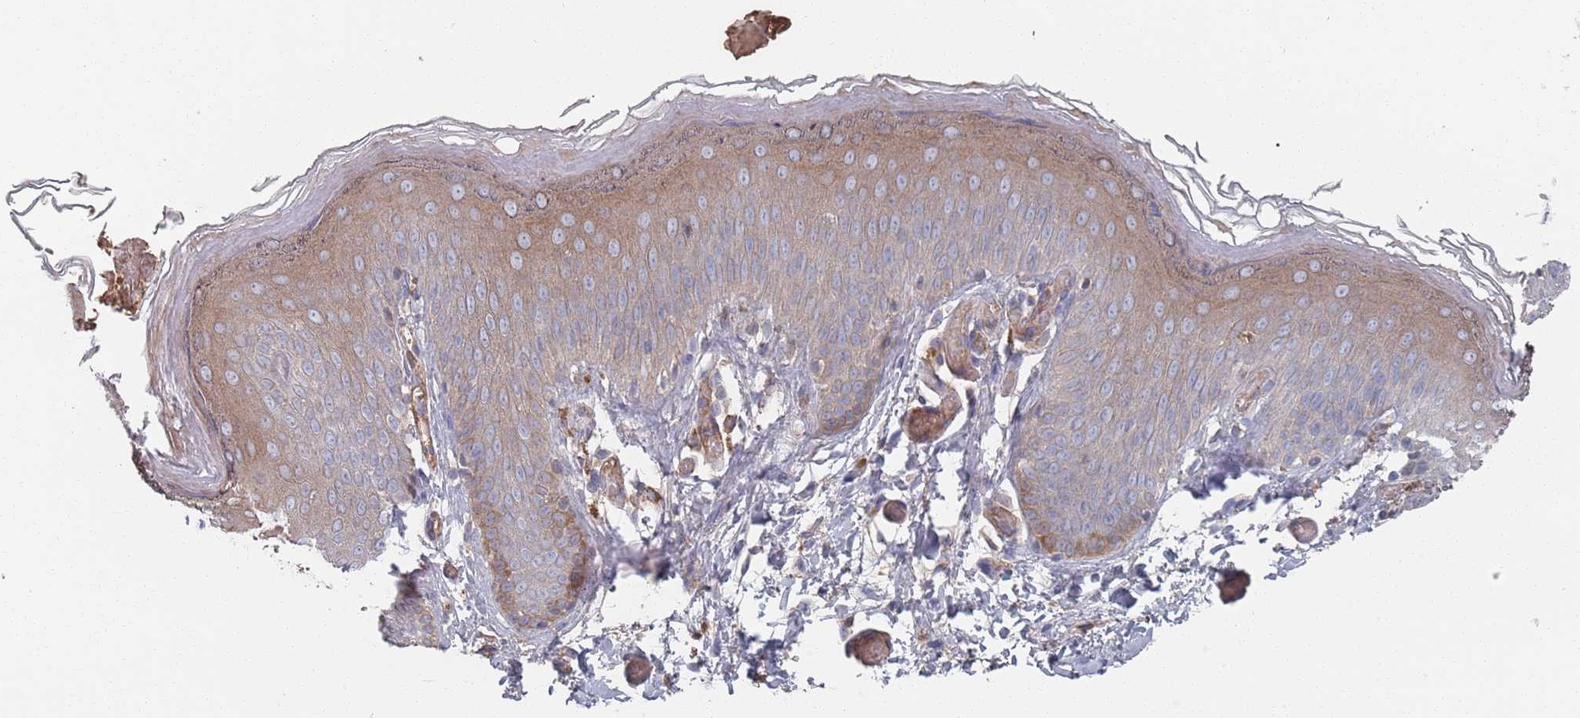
{"staining": {"intensity": "moderate", "quantity": "<25%", "location": "cytoplasmic/membranous"}, "tissue": "skin", "cell_type": "Epidermal cells", "image_type": "normal", "snomed": [{"axis": "morphology", "description": "Normal tissue, NOS"}, {"axis": "topography", "description": "Anal"}], "caption": "The image reveals staining of normal skin, revealing moderate cytoplasmic/membranous protein expression (brown color) within epidermal cells.", "gene": "PLEKHA4", "patient": {"sex": "female", "age": 40}}